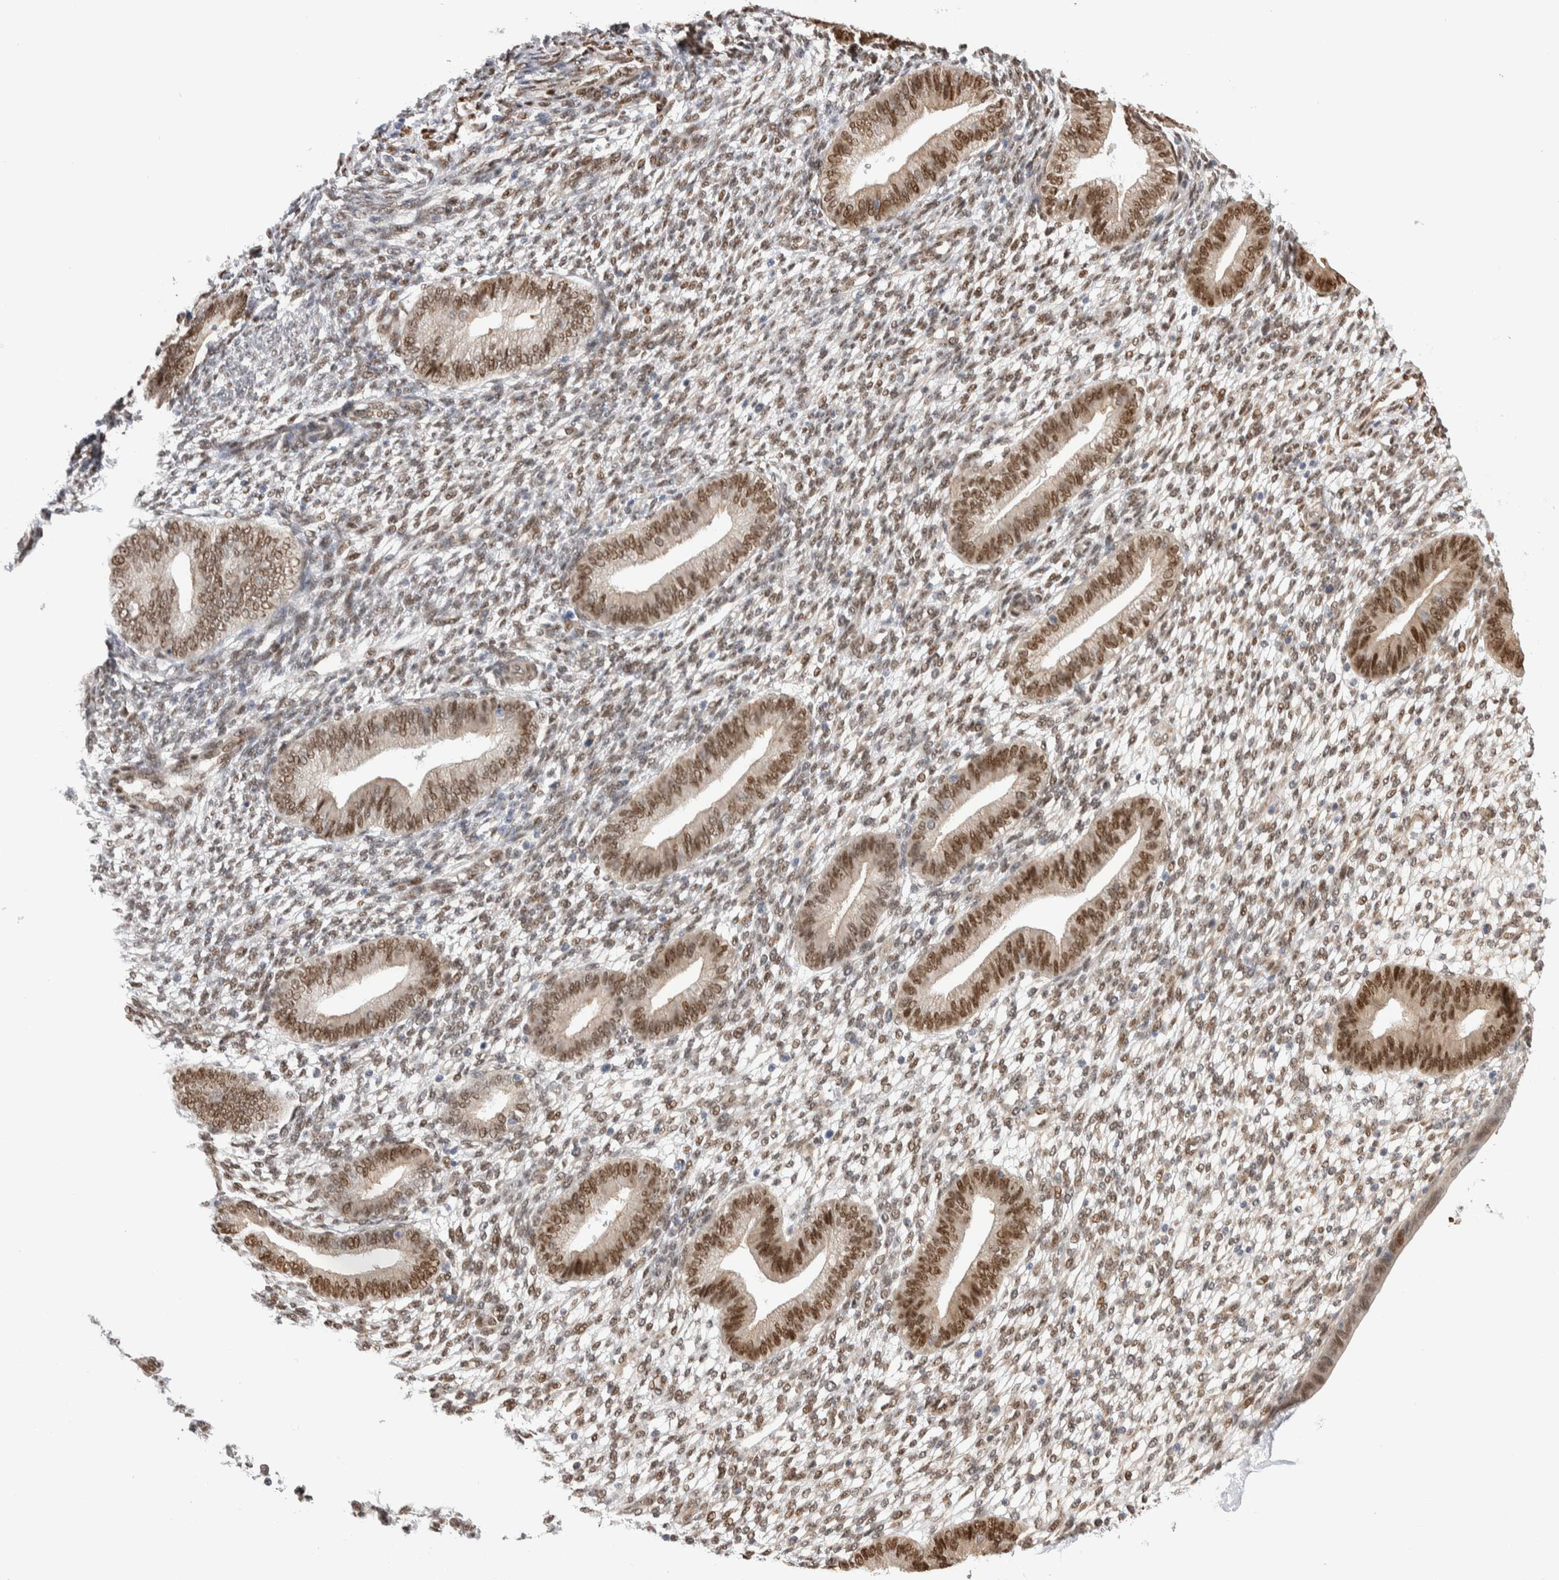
{"staining": {"intensity": "weak", "quantity": ">75%", "location": "nuclear"}, "tissue": "endometrium", "cell_type": "Cells in endometrial stroma", "image_type": "normal", "snomed": [{"axis": "morphology", "description": "Normal tissue, NOS"}, {"axis": "topography", "description": "Endometrium"}], "caption": "Immunohistochemical staining of normal endometrium shows weak nuclear protein expression in approximately >75% of cells in endometrial stroma. The protein is shown in brown color, while the nuclei are stained blue.", "gene": "NSMAF", "patient": {"sex": "female", "age": 46}}